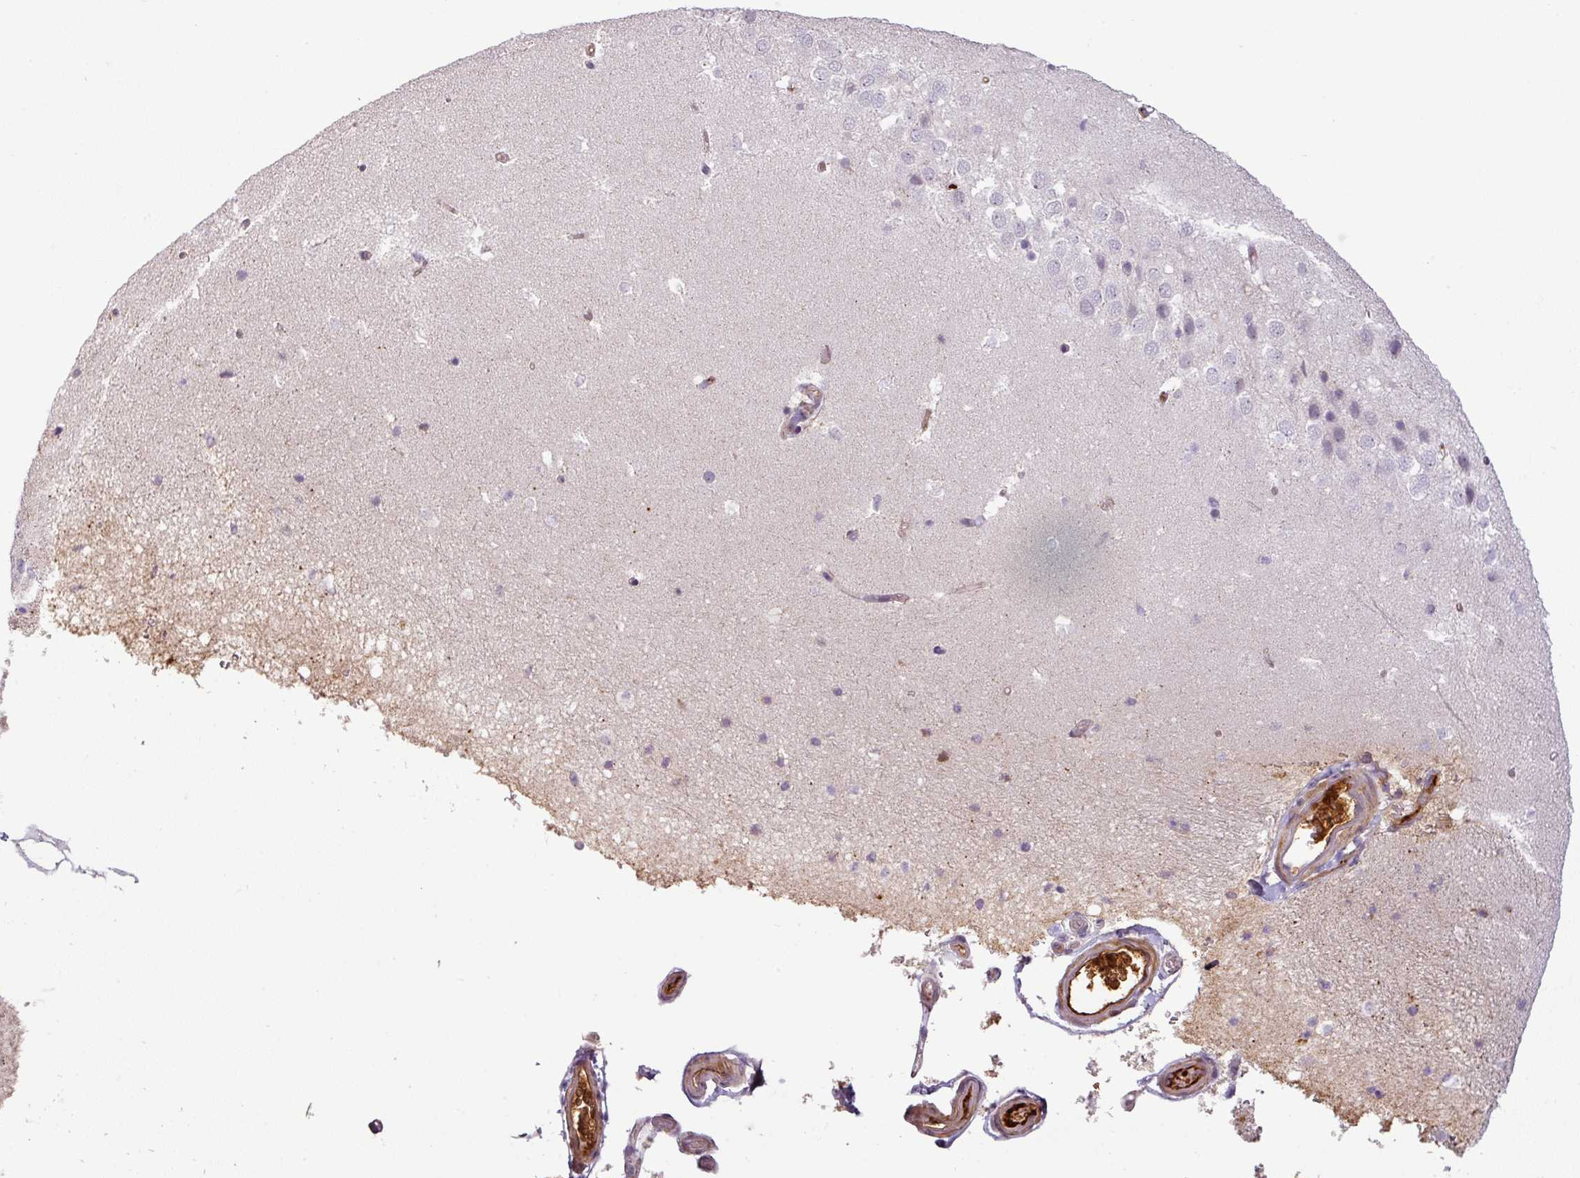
{"staining": {"intensity": "negative", "quantity": "none", "location": "none"}, "tissue": "hippocampus", "cell_type": "Glial cells", "image_type": "normal", "snomed": [{"axis": "morphology", "description": "Normal tissue, NOS"}, {"axis": "topography", "description": "Hippocampus"}], "caption": "This is an immunohistochemistry (IHC) photomicrograph of normal human hippocampus. There is no staining in glial cells.", "gene": "APOC1", "patient": {"sex": "male", "age": 37}}